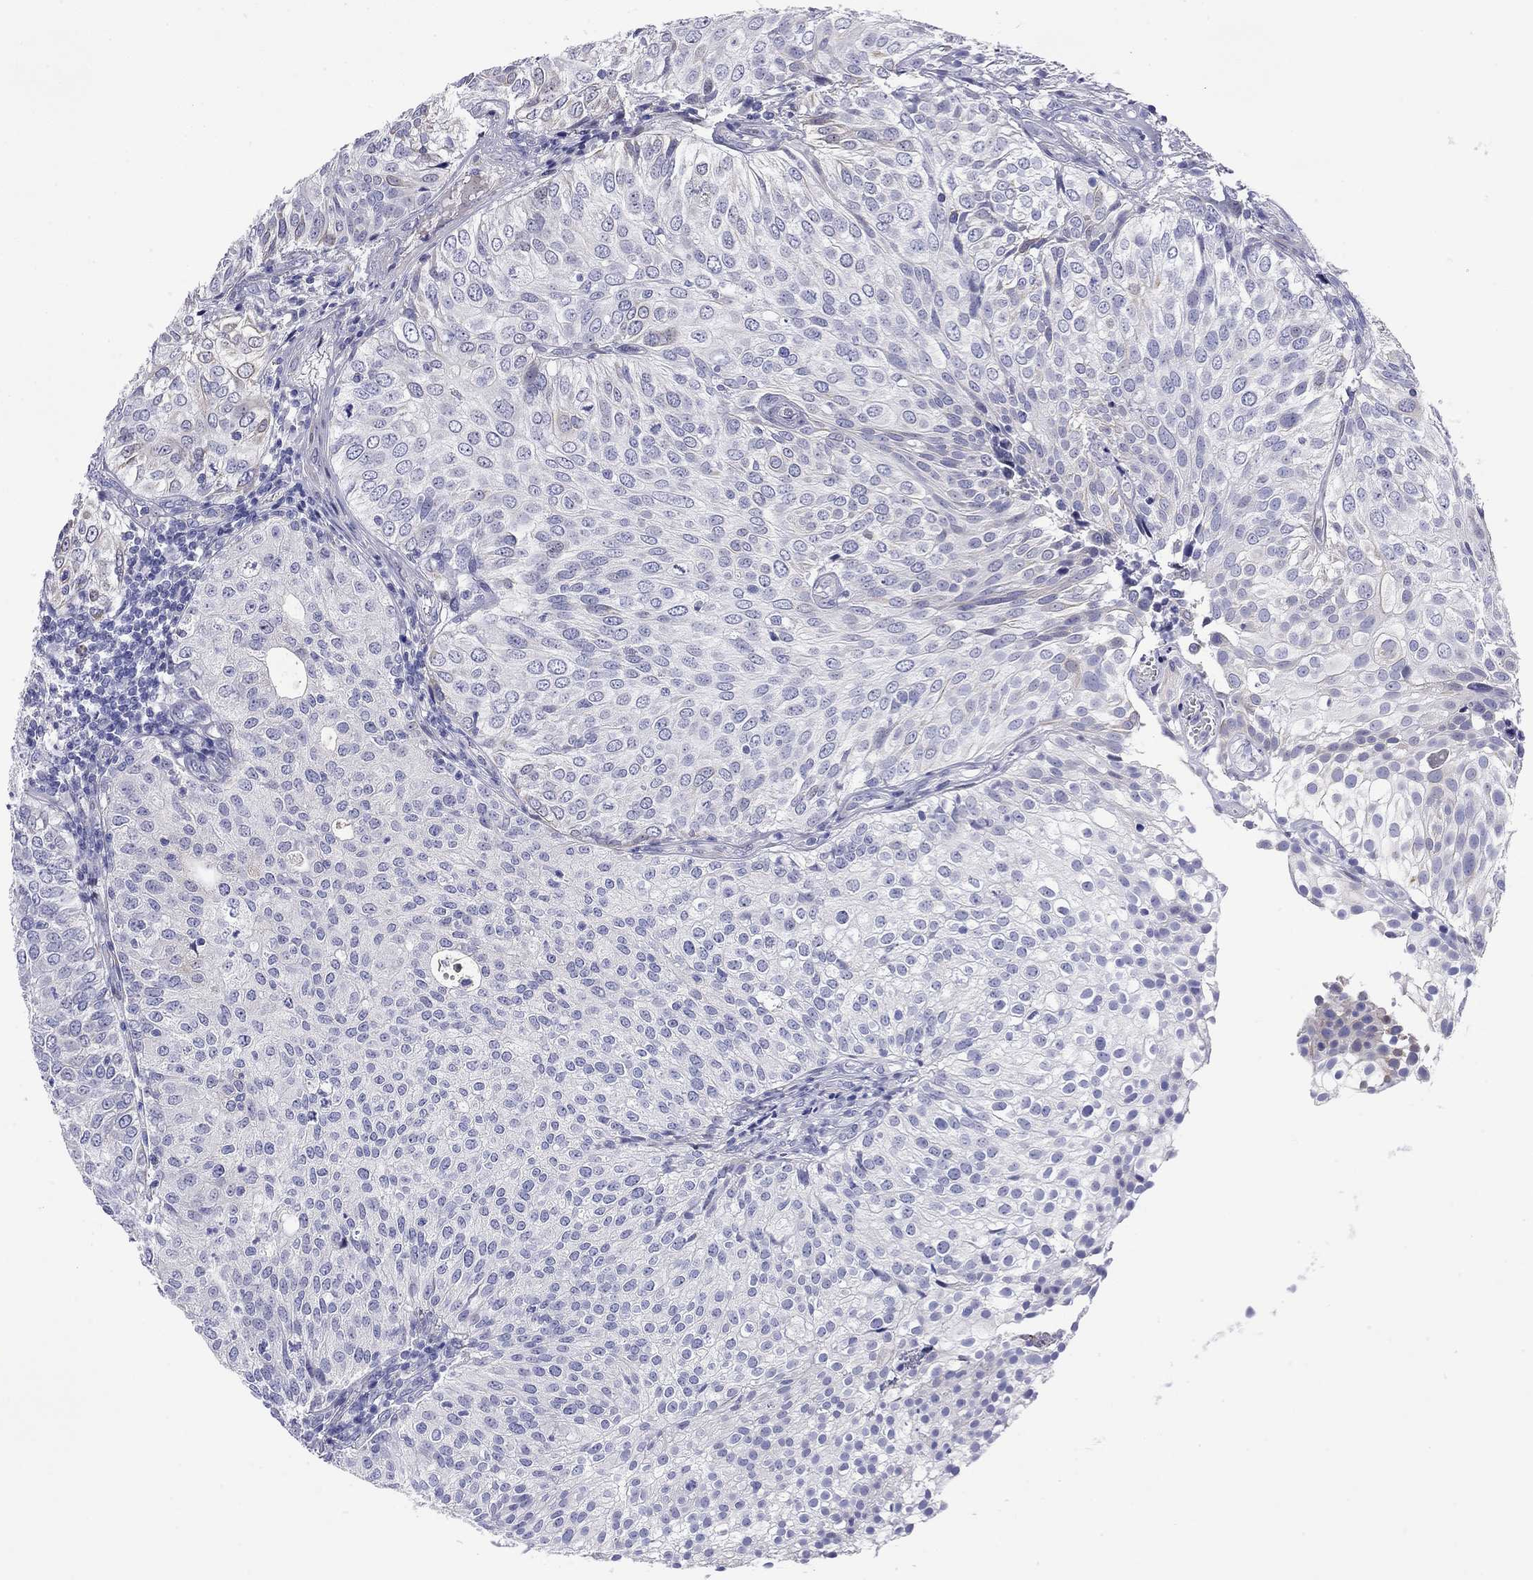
{"staining": {"intensity": "weak", "quantity": "<25%", "location": "cytoplasmic/membranous"}, "tissue": "urothelial cancer", "cell_type": "Tumor cells", "image_type": "cancer", "snomed": [{"axis": "morphology", "description": "Urothelial carcinoma, High grade"}, {"axis": "topography", "description": "Urinary bladder"}], "caption": "High power microscopy histopathology image of an immunohistochemistry histopathology image of urothelial cancer, revealing no significant positivity in tumor cells.", "gene": "CMYA5", "patient": {"sex": "female", "age": 79}}